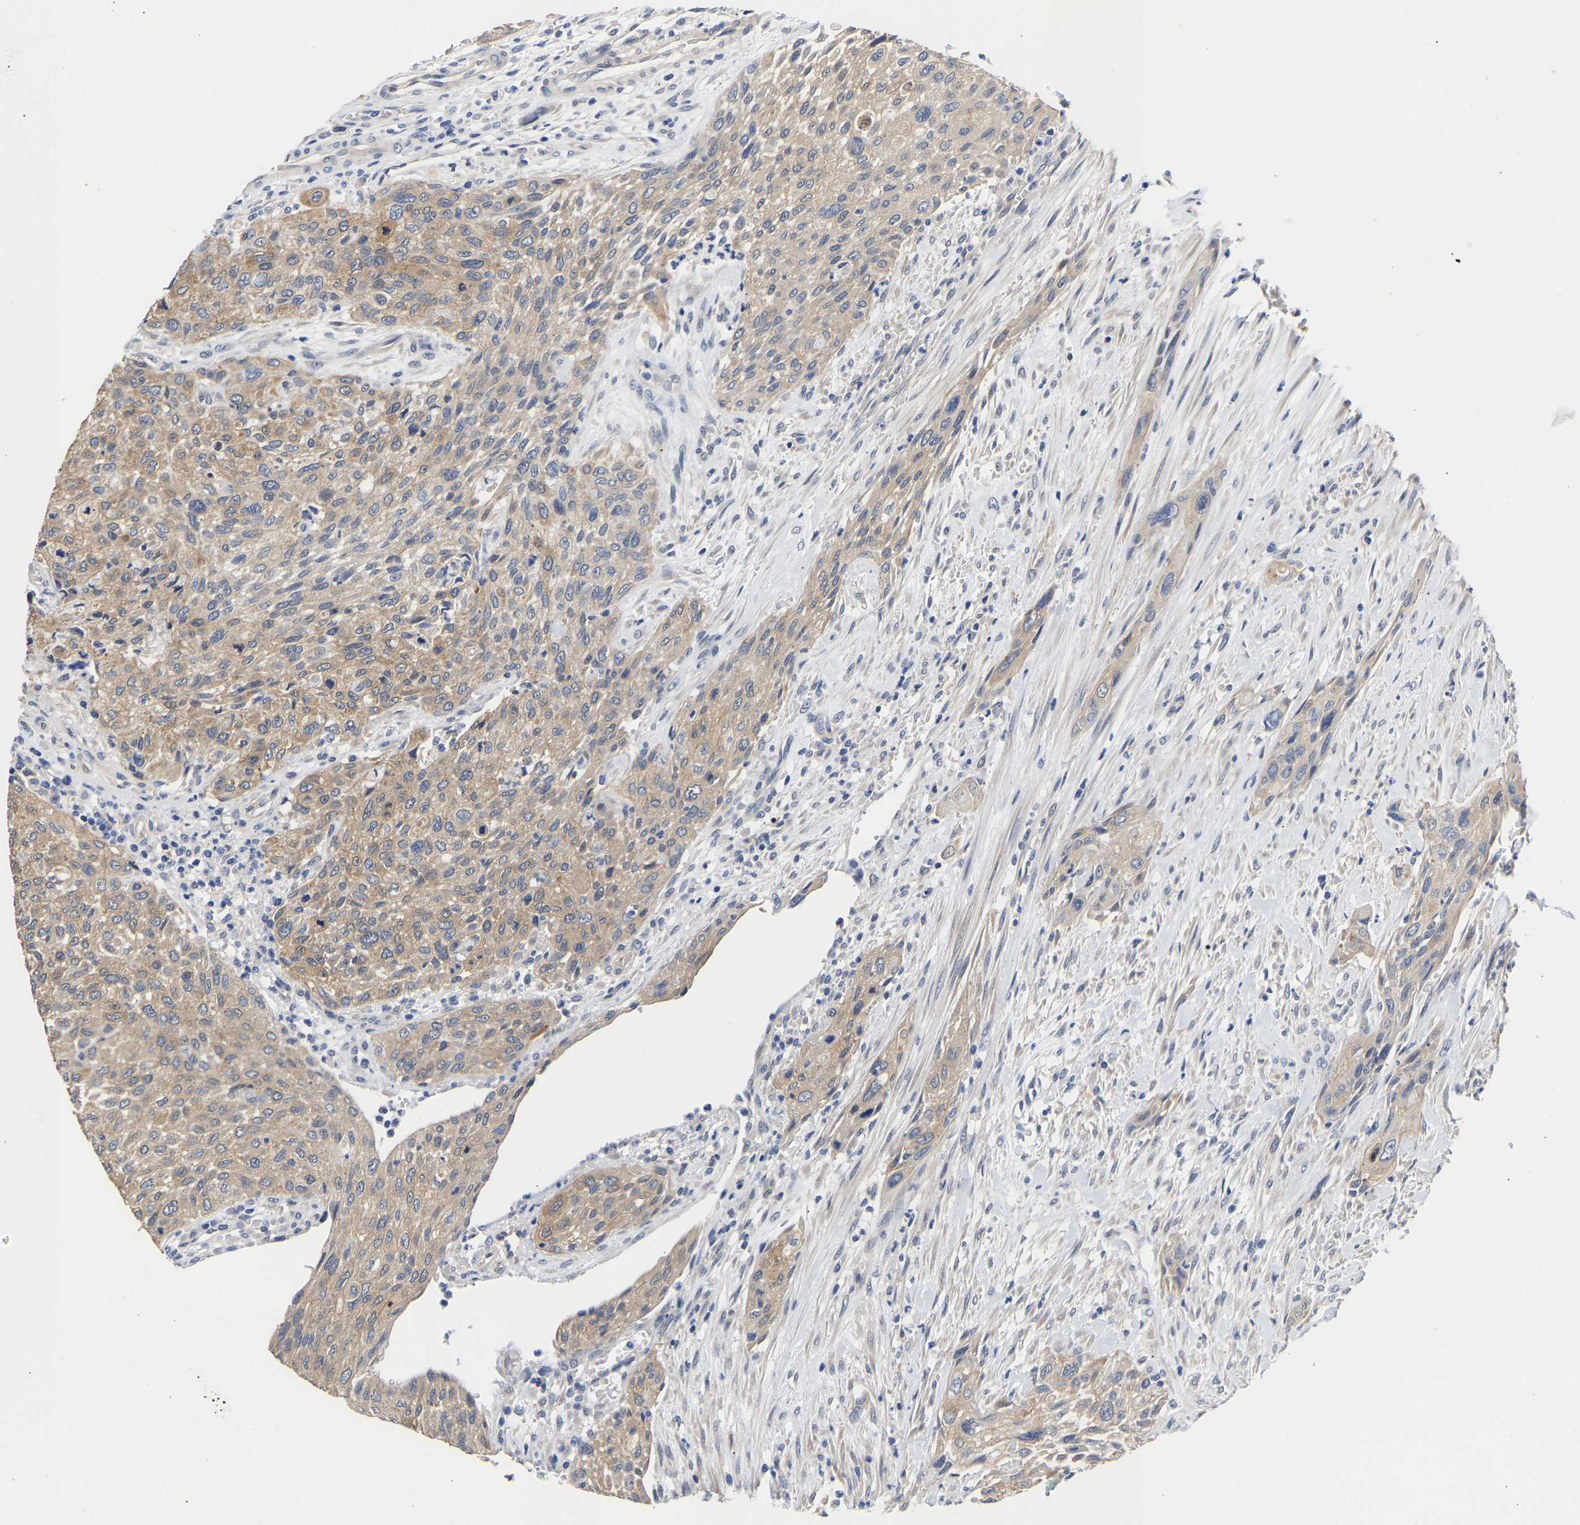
{"staining": {"intensity": "weak", "quantity": ">75%", "location": "cytoplasmic/membranous"}, "tissue": "urothelial cancer", "cell_type": "Tumor cells", "image_type": "cancer", "snomed": [{"axis": "morphology", "description": "Urothelial carcinoma, Low grade"}, {"axis": "morphology", "description": "Urothelial carcinoma, High grade"}, {"axis": "topography", "description": "Urinary bladder"}], "caption": "Protein staining by IHC shows weak cytoplasmic/membranous expression in about >75% of tumor cells in urothelial cancer.", "gene": "CCDC6", "patient": {"sex": "male", "age": 35}}